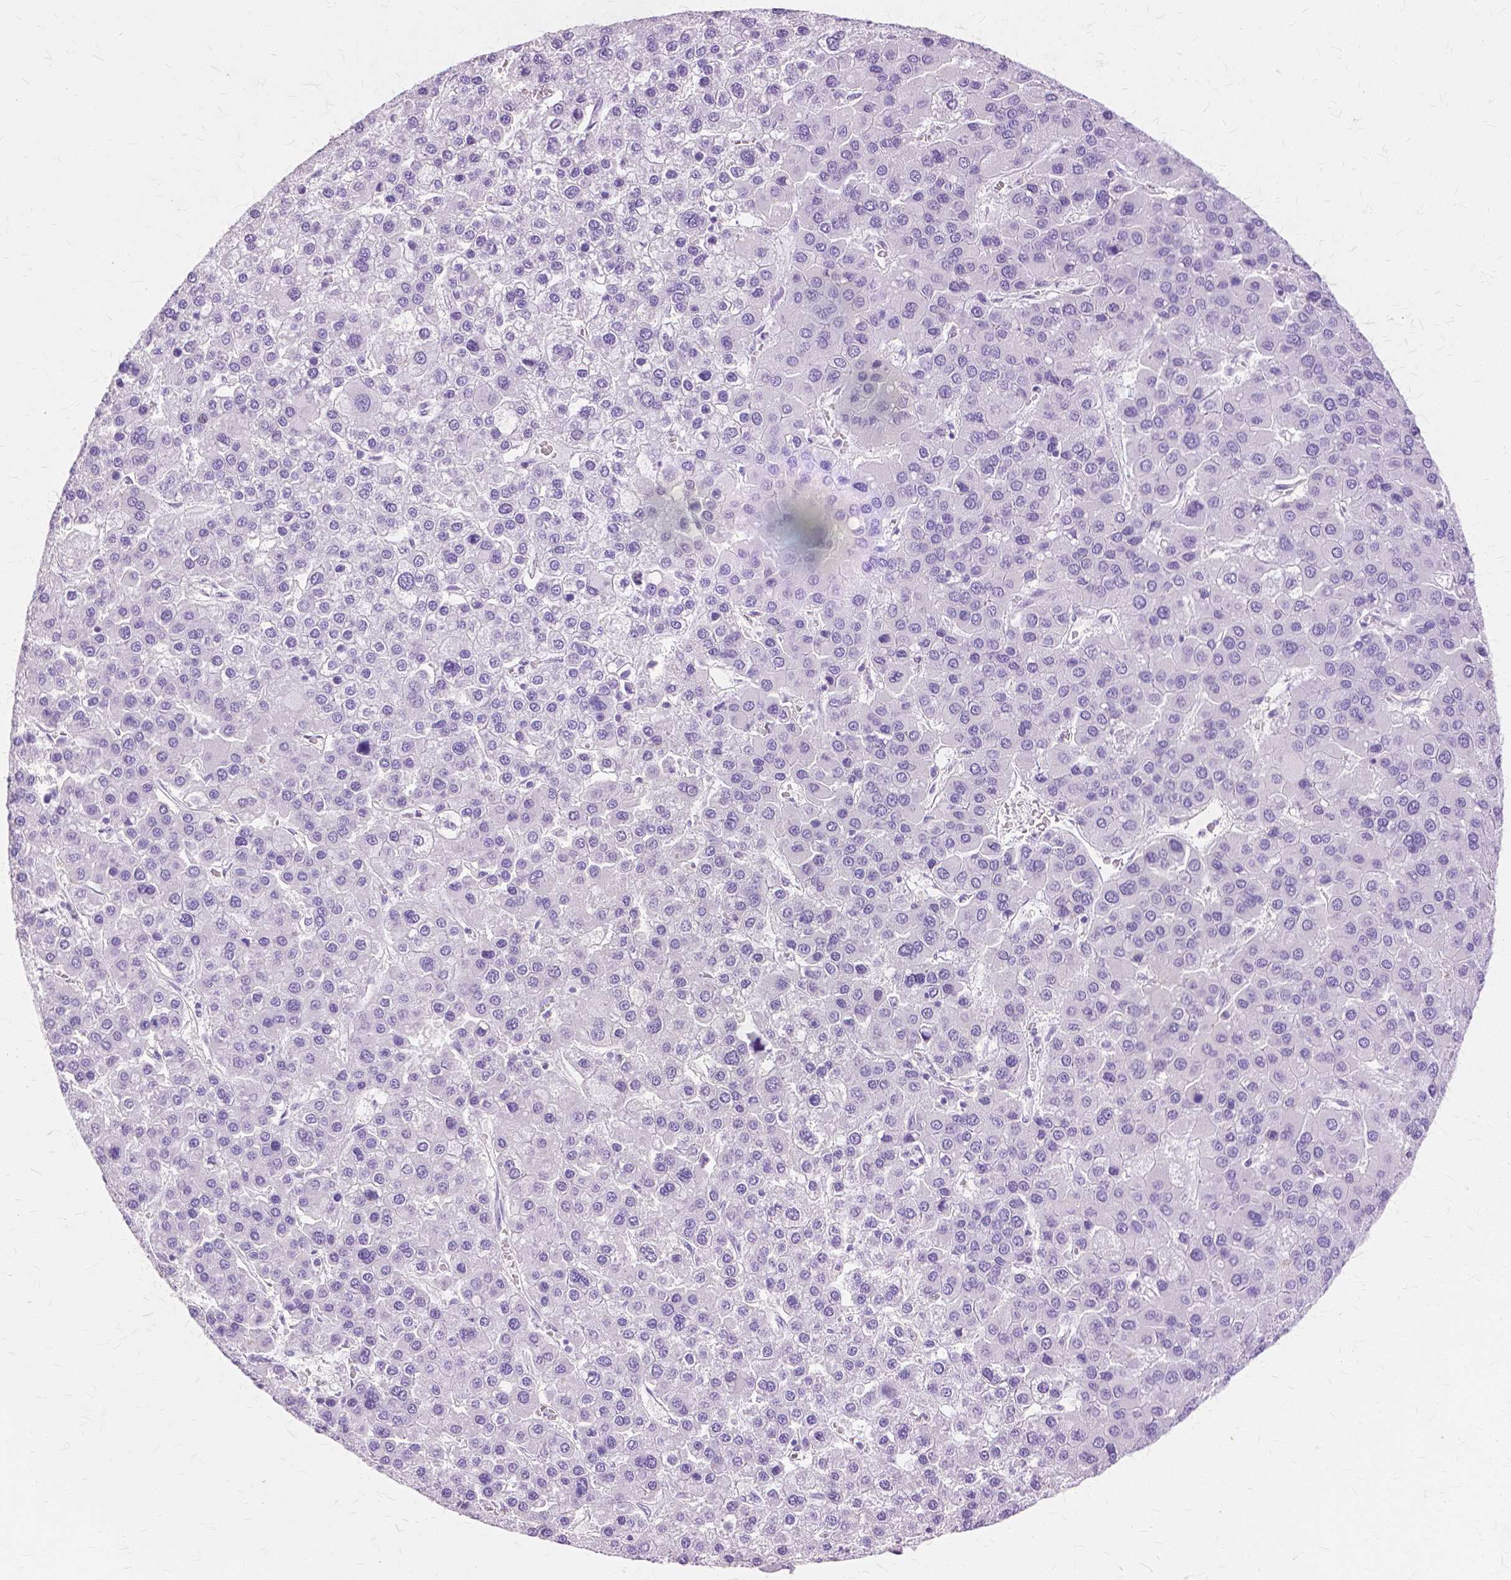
{"staining": {"intensity": "negative", "quantity": "none", "location": "none"}, "tissue": "liver cancer", "cell_type": "Tumor cells", "image_type": "cancer", "snomed": [{"axis": "morphology", "description": "Carcinoma, Hepatocellular, NOS"}, {"axis": "topography", "description": "Liver"}], "caption": "High magnification brightfield microscopy of hepatocellular carcinoma (liver) stained with DAB (3,3'-diaminobenzidine) (brown) and counterstained with hematoxylin (blue): tumor cells show no significant positivity. The staining is performed using DAB (3,3'-diaminobenzidine) brown chromogen with nuclei counter-stained in using hematoxylin.", "gene": "TGM1", "patient": {"sex": "female", "age": 41}}